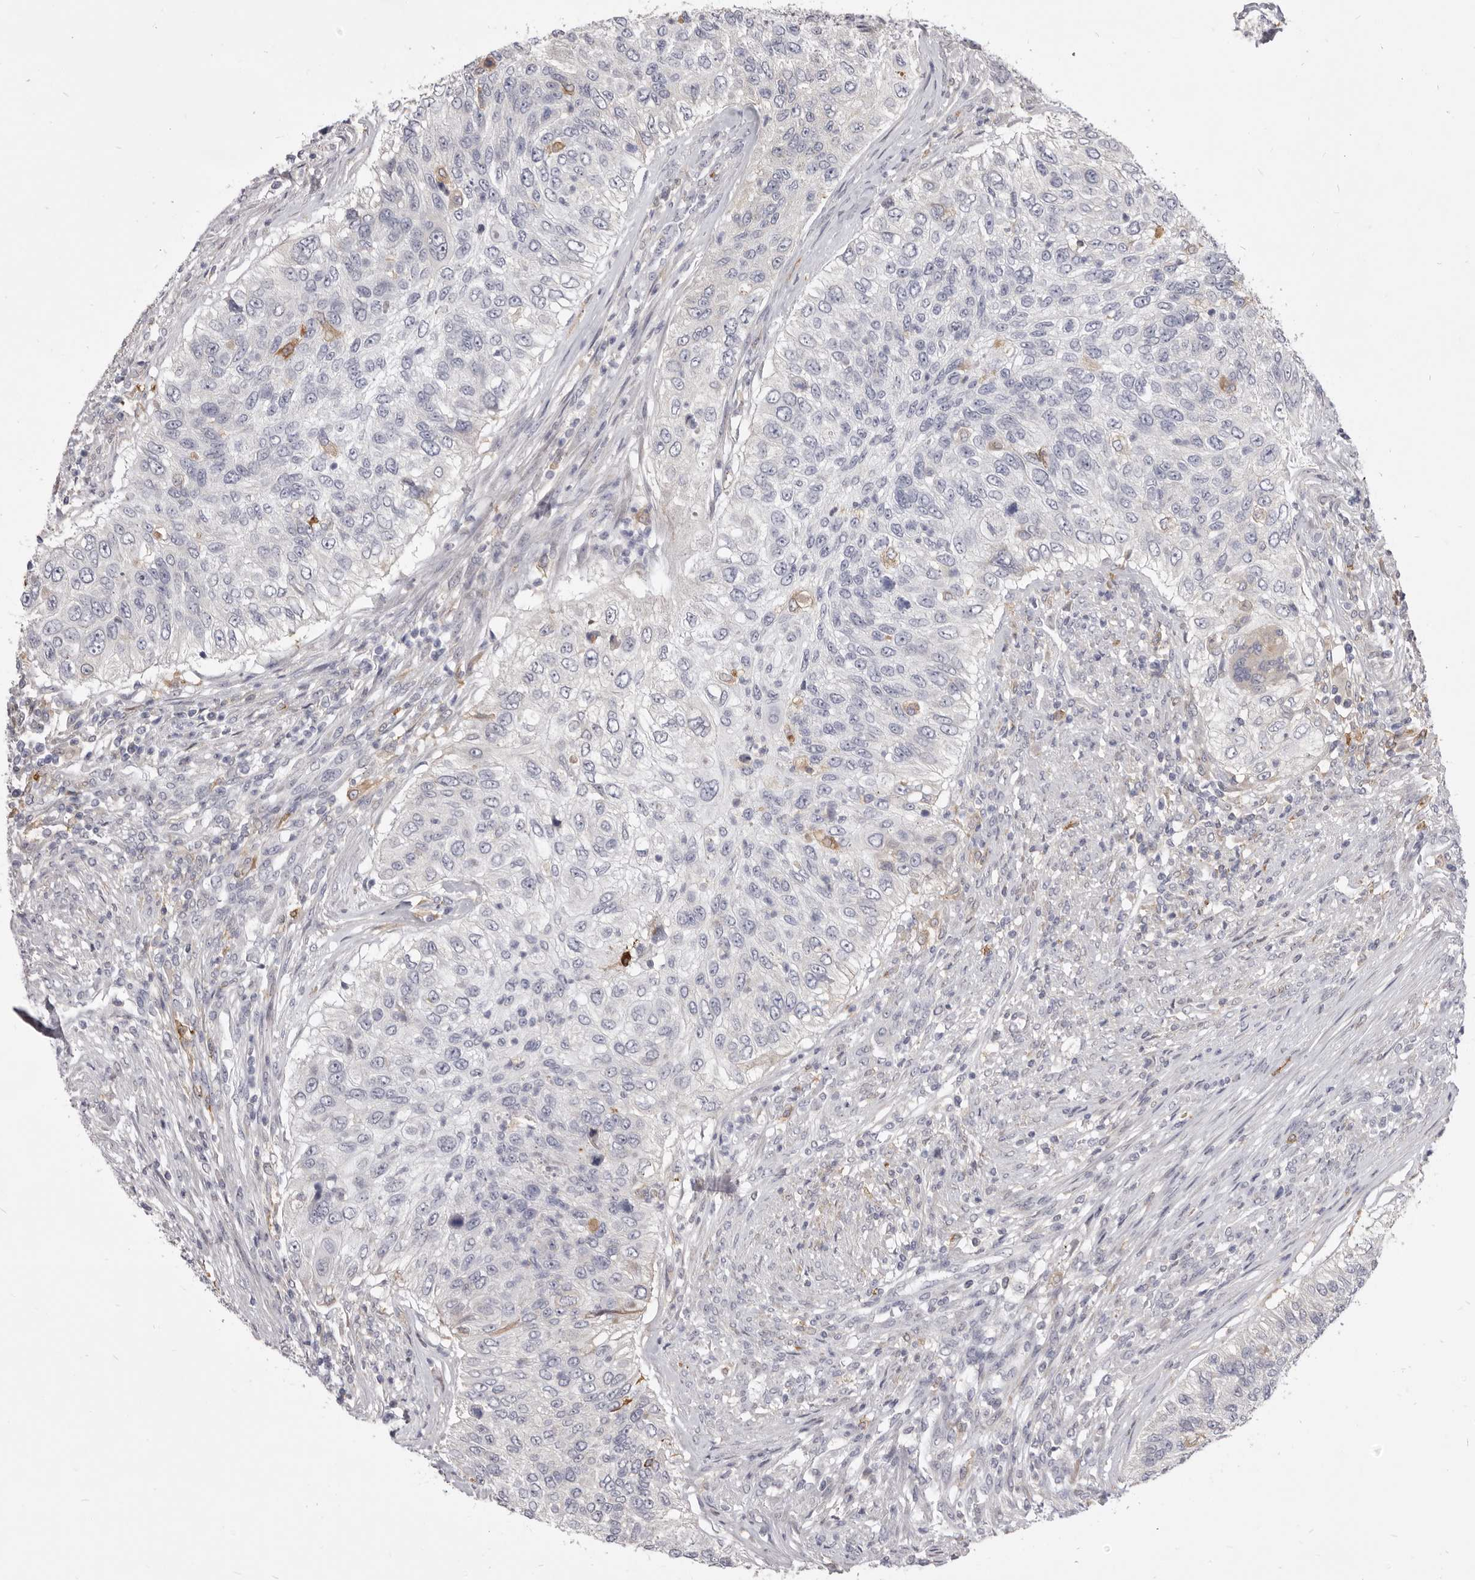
{"staining": {"intensity": "negative", "quantity": "none", "location": "none"}, "tissue": "urothelial cancer", "cell_type": "Tumor cells", "image_type": "cancer", "snomed": [{"axis": "morphology", "description": "Urothelial carcinoma, High grade"}, {"axis": "topography", "description": "Urinary bladder"}], "caption": "IHC micrograph of neoplastic tissue: human urothelial cancer stained with DAB (3,3'-diaminobenzidine) demonstrates no significant protein staining in tumor cells. (DAB immunohistochemistry, high magnification).", "gene": "VPS45", "patient": {"sex": "female", "age": 60}}